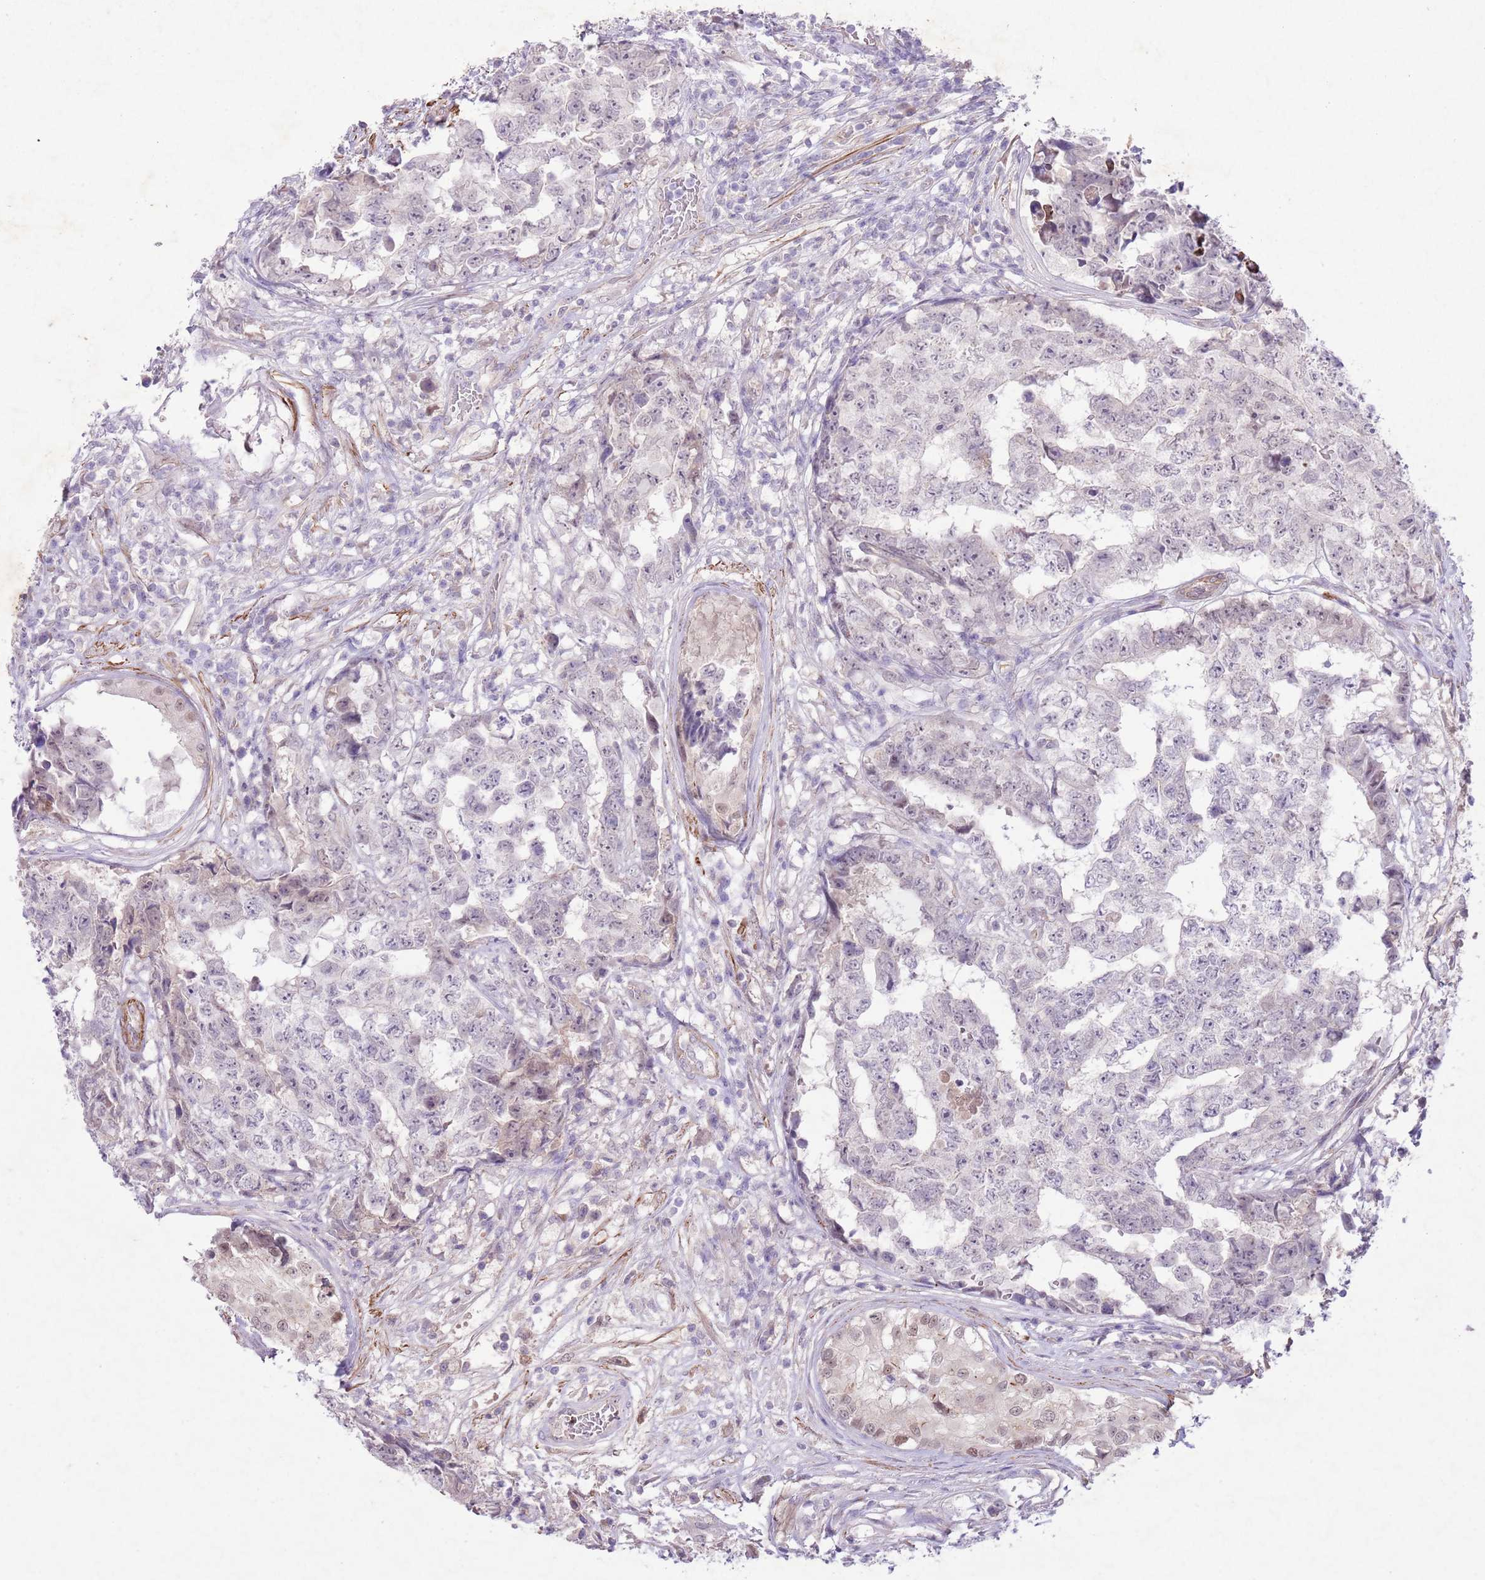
{"staining": {"intensity": "negative", "quantity": "none", "location": "none"}, "tissue": "testis cancer", "cell_type": "Tumor cells", "image_type": "cancer", "snomed": [{"axis": "morphology", "description": "Carcinoma, Embryonal, NOS"}, {"axis": "topography", "description": "Testis"}], "caption": "Testis cancer was stained to show a protein in brown. There is no significant positivity in tumor cells.", "gene": "CCNI", "patient": {"sex": "male", "age": 25}}